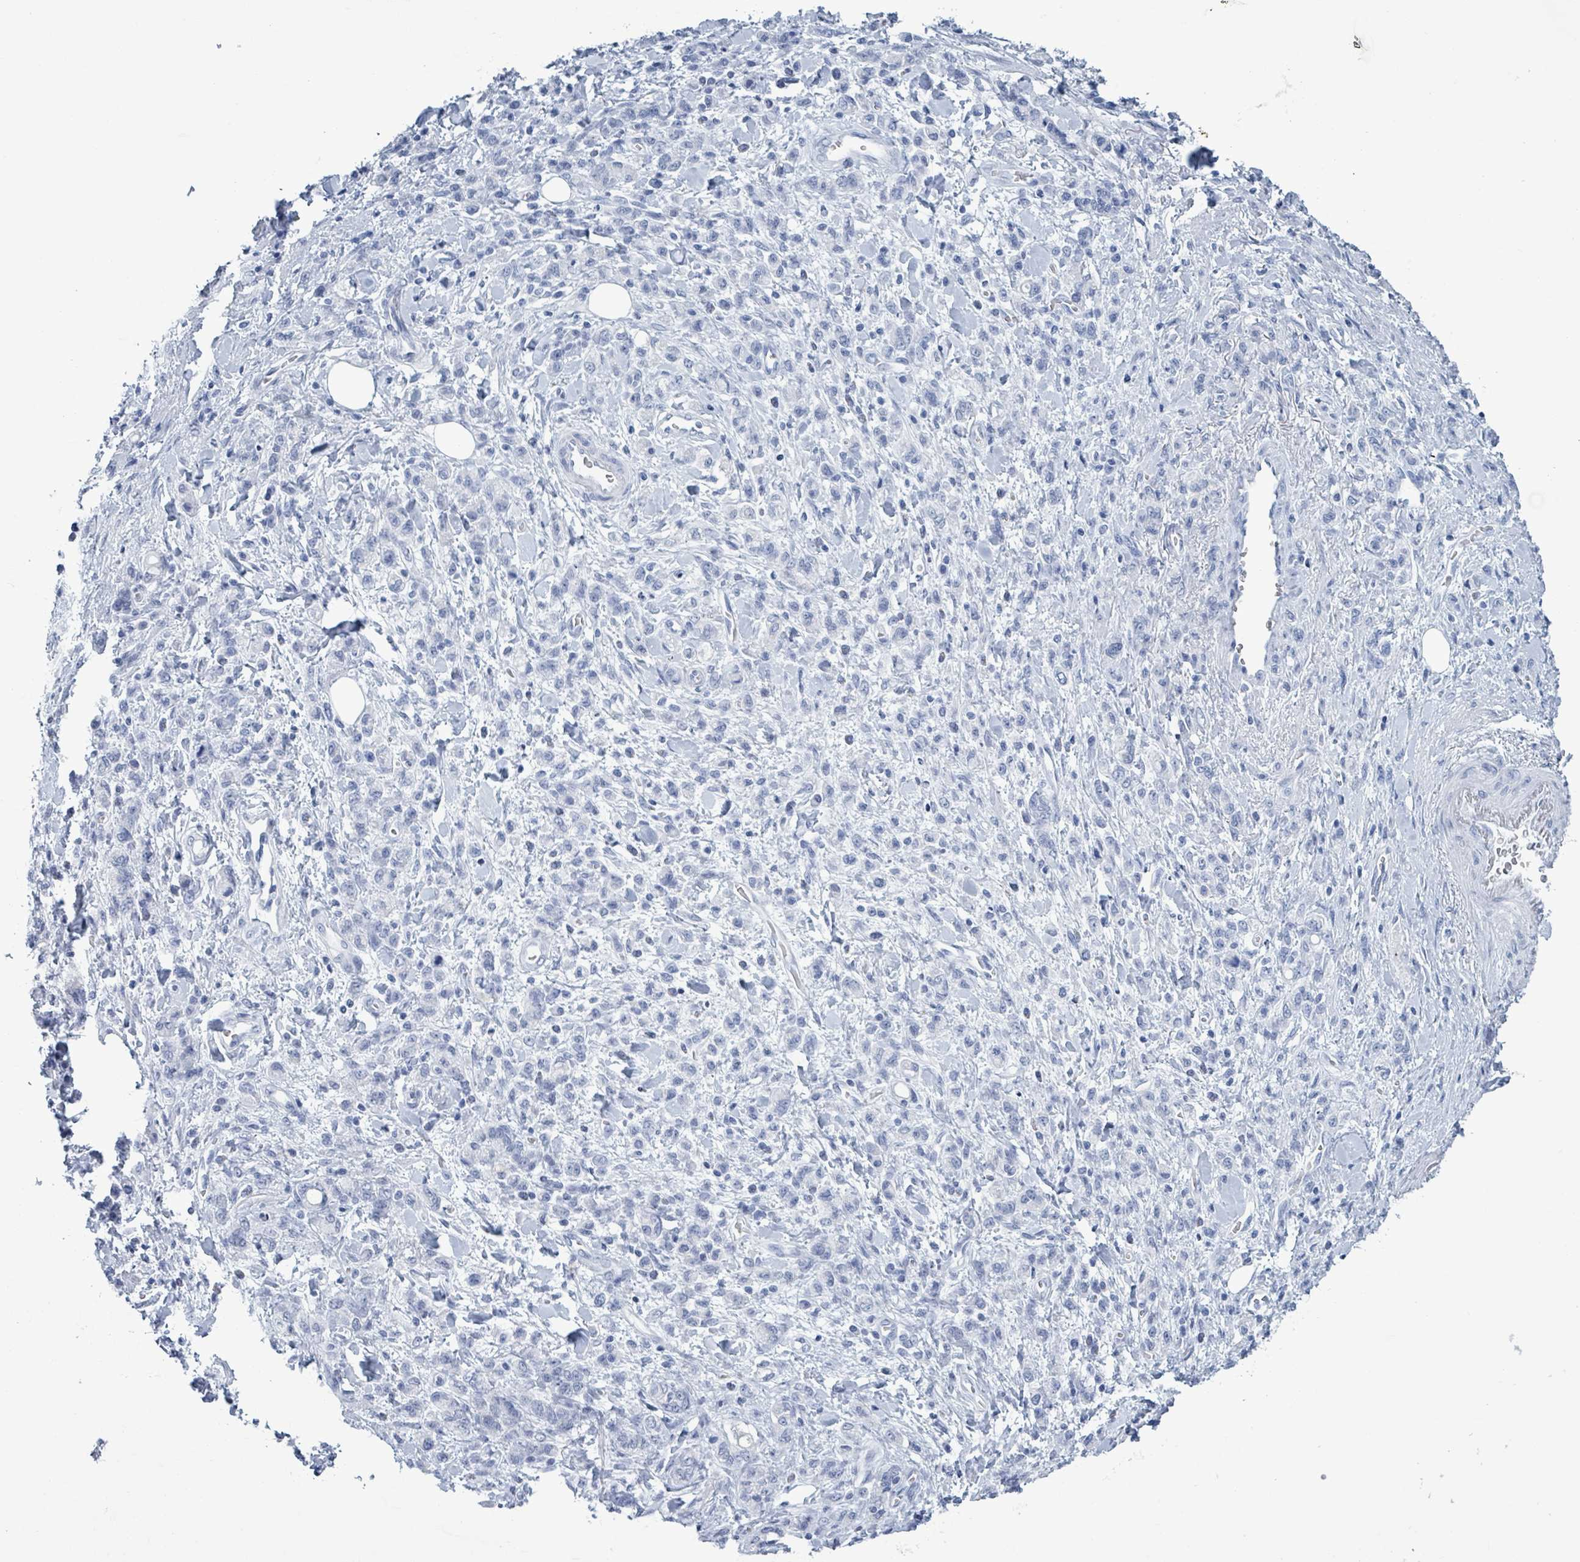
{"staining": {"intensity": "negative", "quantity": "none", "location": "none"}, "tissue": "stomach cancer", "cell_type": "Tumor cells", "image_type": "cancer", "snomed": [{"axis": "morphology", "description": "Adenocarcinoma, NOS"}, {"axis": "topography", "description": "Stomach"}], "caption": "This is an immunohistochemistry photomicrograph of human stomach adenocarcinoma. There is no expression in tumor cells.", "gene": "NKX2-1", "patient": {"sex": "male", "age": 77}}